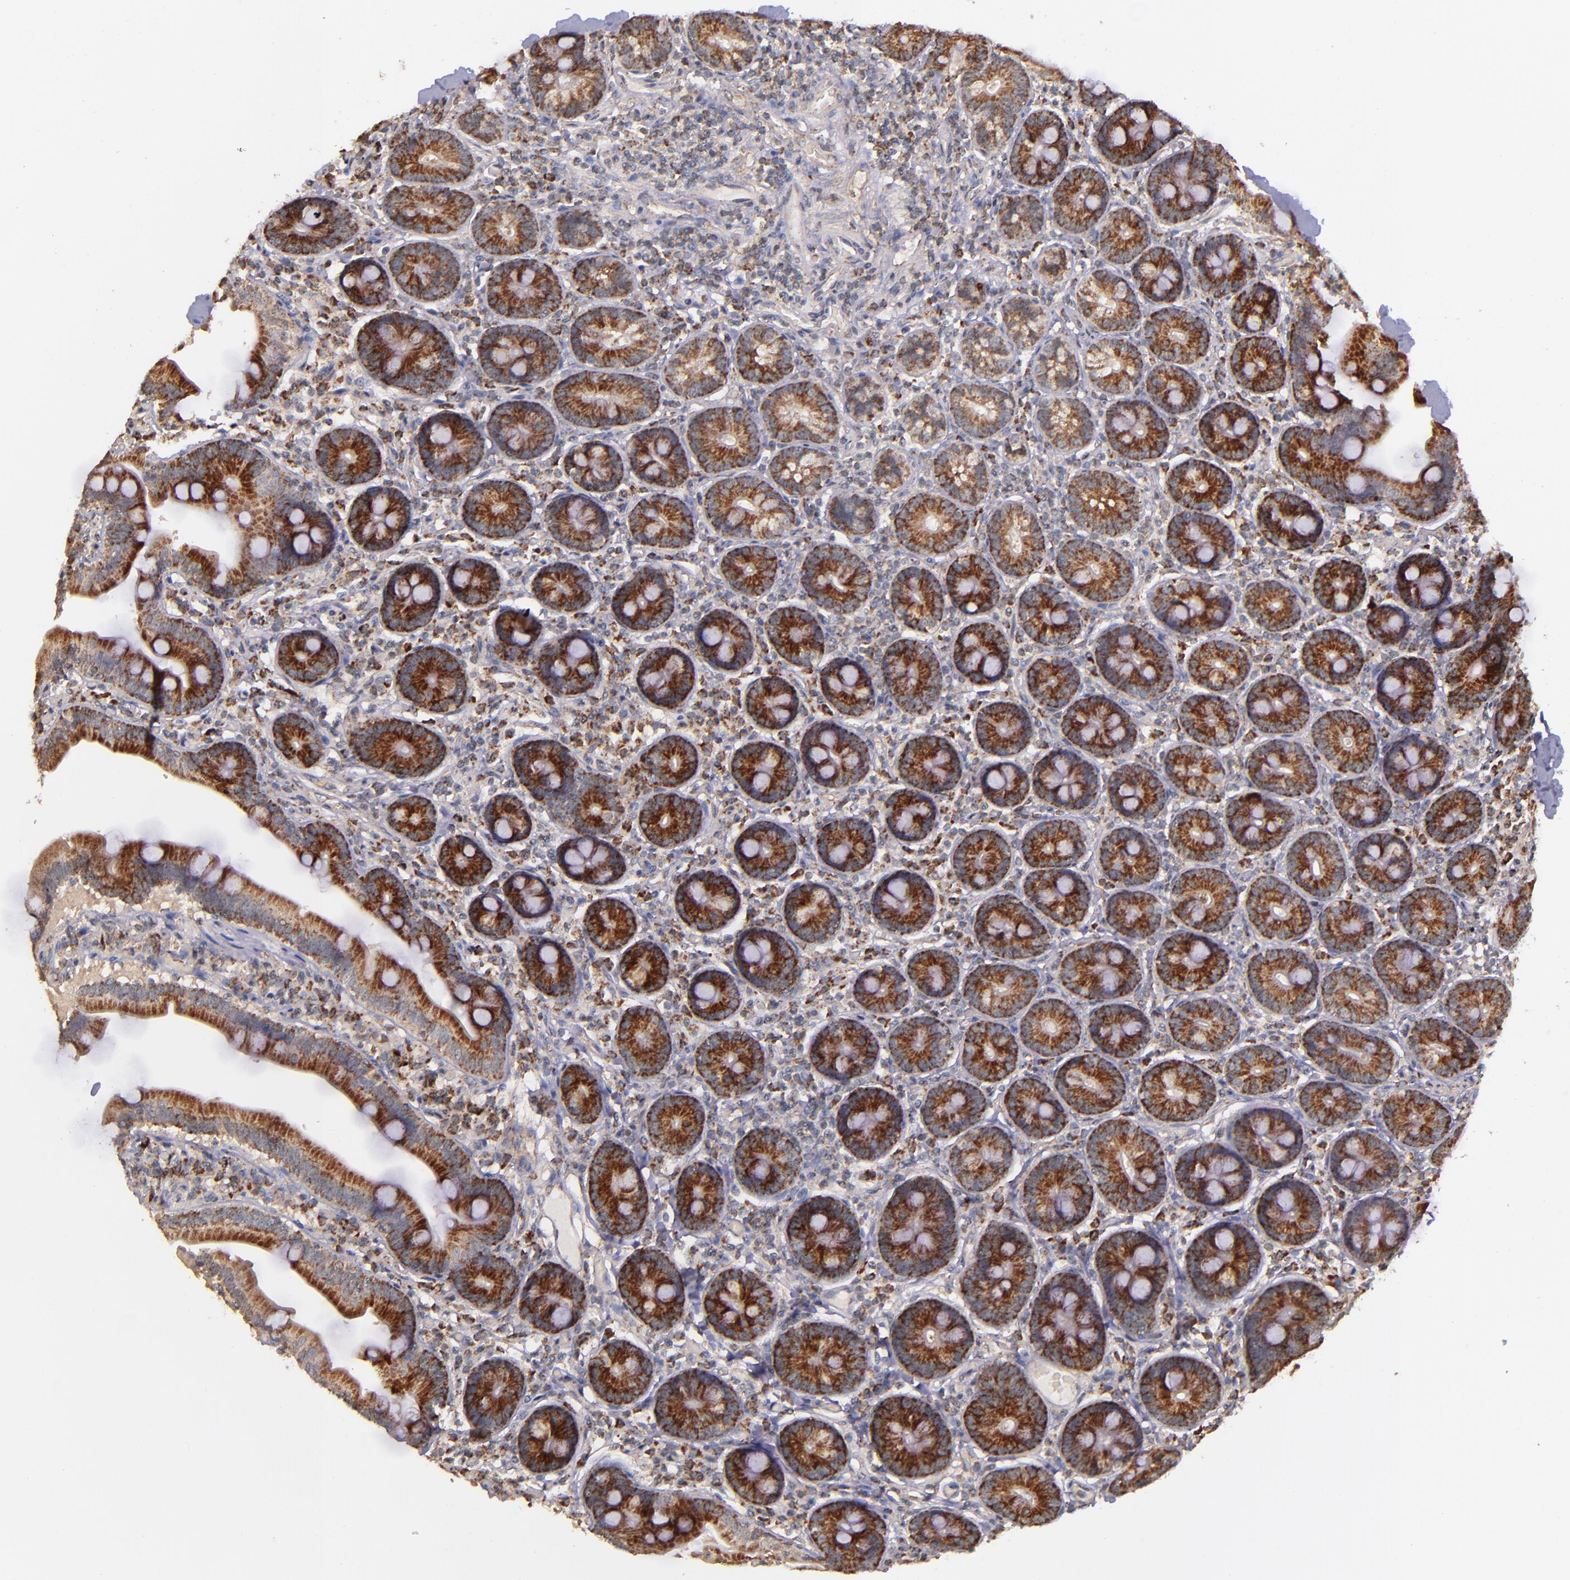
{"staining": {"intensity": "moderate", "quantity": ">75%", "location": "cytoplasmic/membranous"}, "tissue": "duodenum", "cell_type": "Glandular cells", "image_type": "normal", "snomed": [{"axis": "morphology", "description": "Normal tissue, NOS"}, {"axis": "topography", "description": "Duodenum"}], "caption": "Brown immunohistochemical staining in normal duodenum reveals moderate cytoplasmic/membranous positivity in approximately >75% of glandular cells. (Brightfield microscopy of DAB IHC at high magnification).", "gene": "SHC1", "patient": {"sex": "male", "age": 66}}